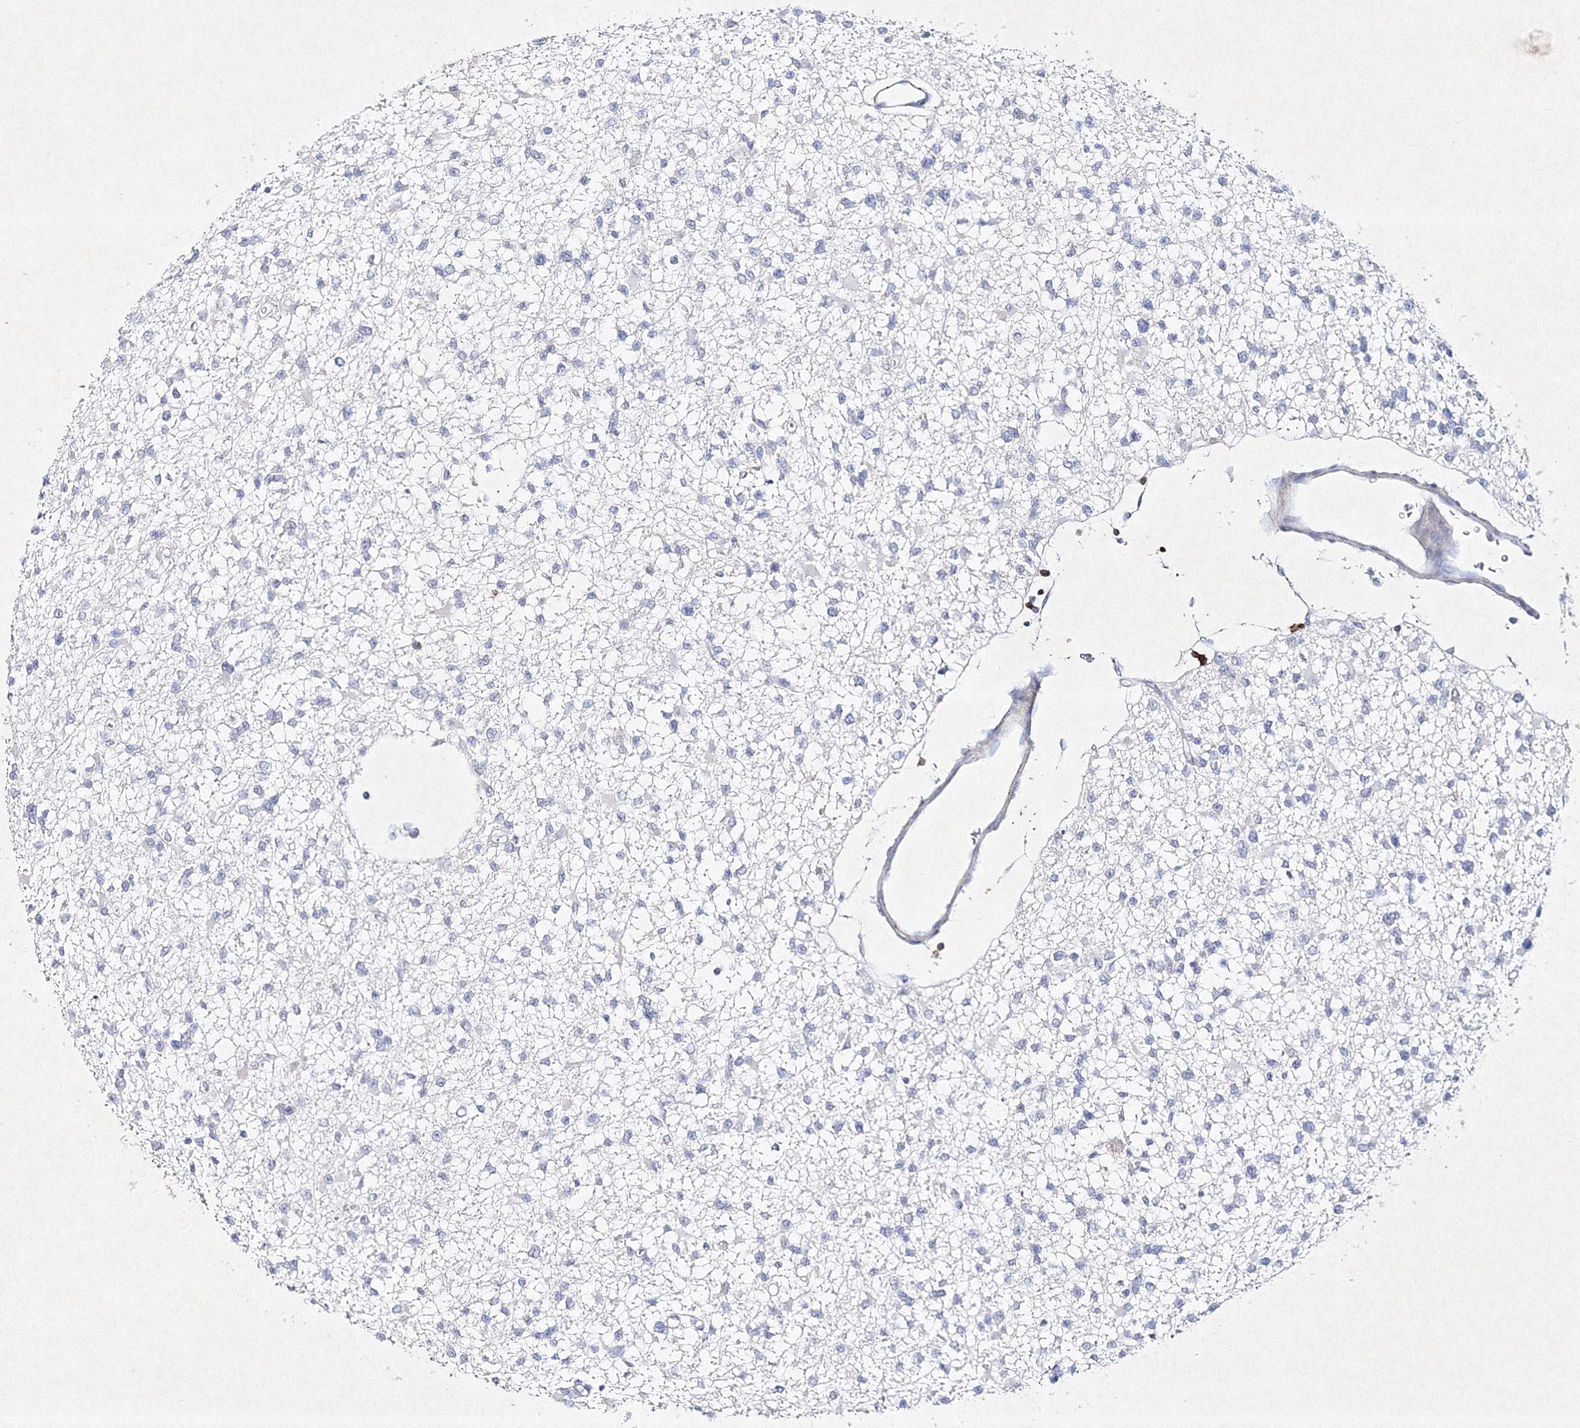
{"staining": {"intensity": "negative", "quantity": "none", "location": "none"}, "tissue": "glioma", "cell_type": "Tumor cells", "image_type": "cancer", "snomed": [{"axis": "morphology", "description": "Glioma, malignant, Low grade"}, {"axis": "topography", "description": "Brain"}], "caption": "Tumor cells show no significant staining in glioma.", "gene": "HCST", "patient": {"sex": "female", "age": 22}}